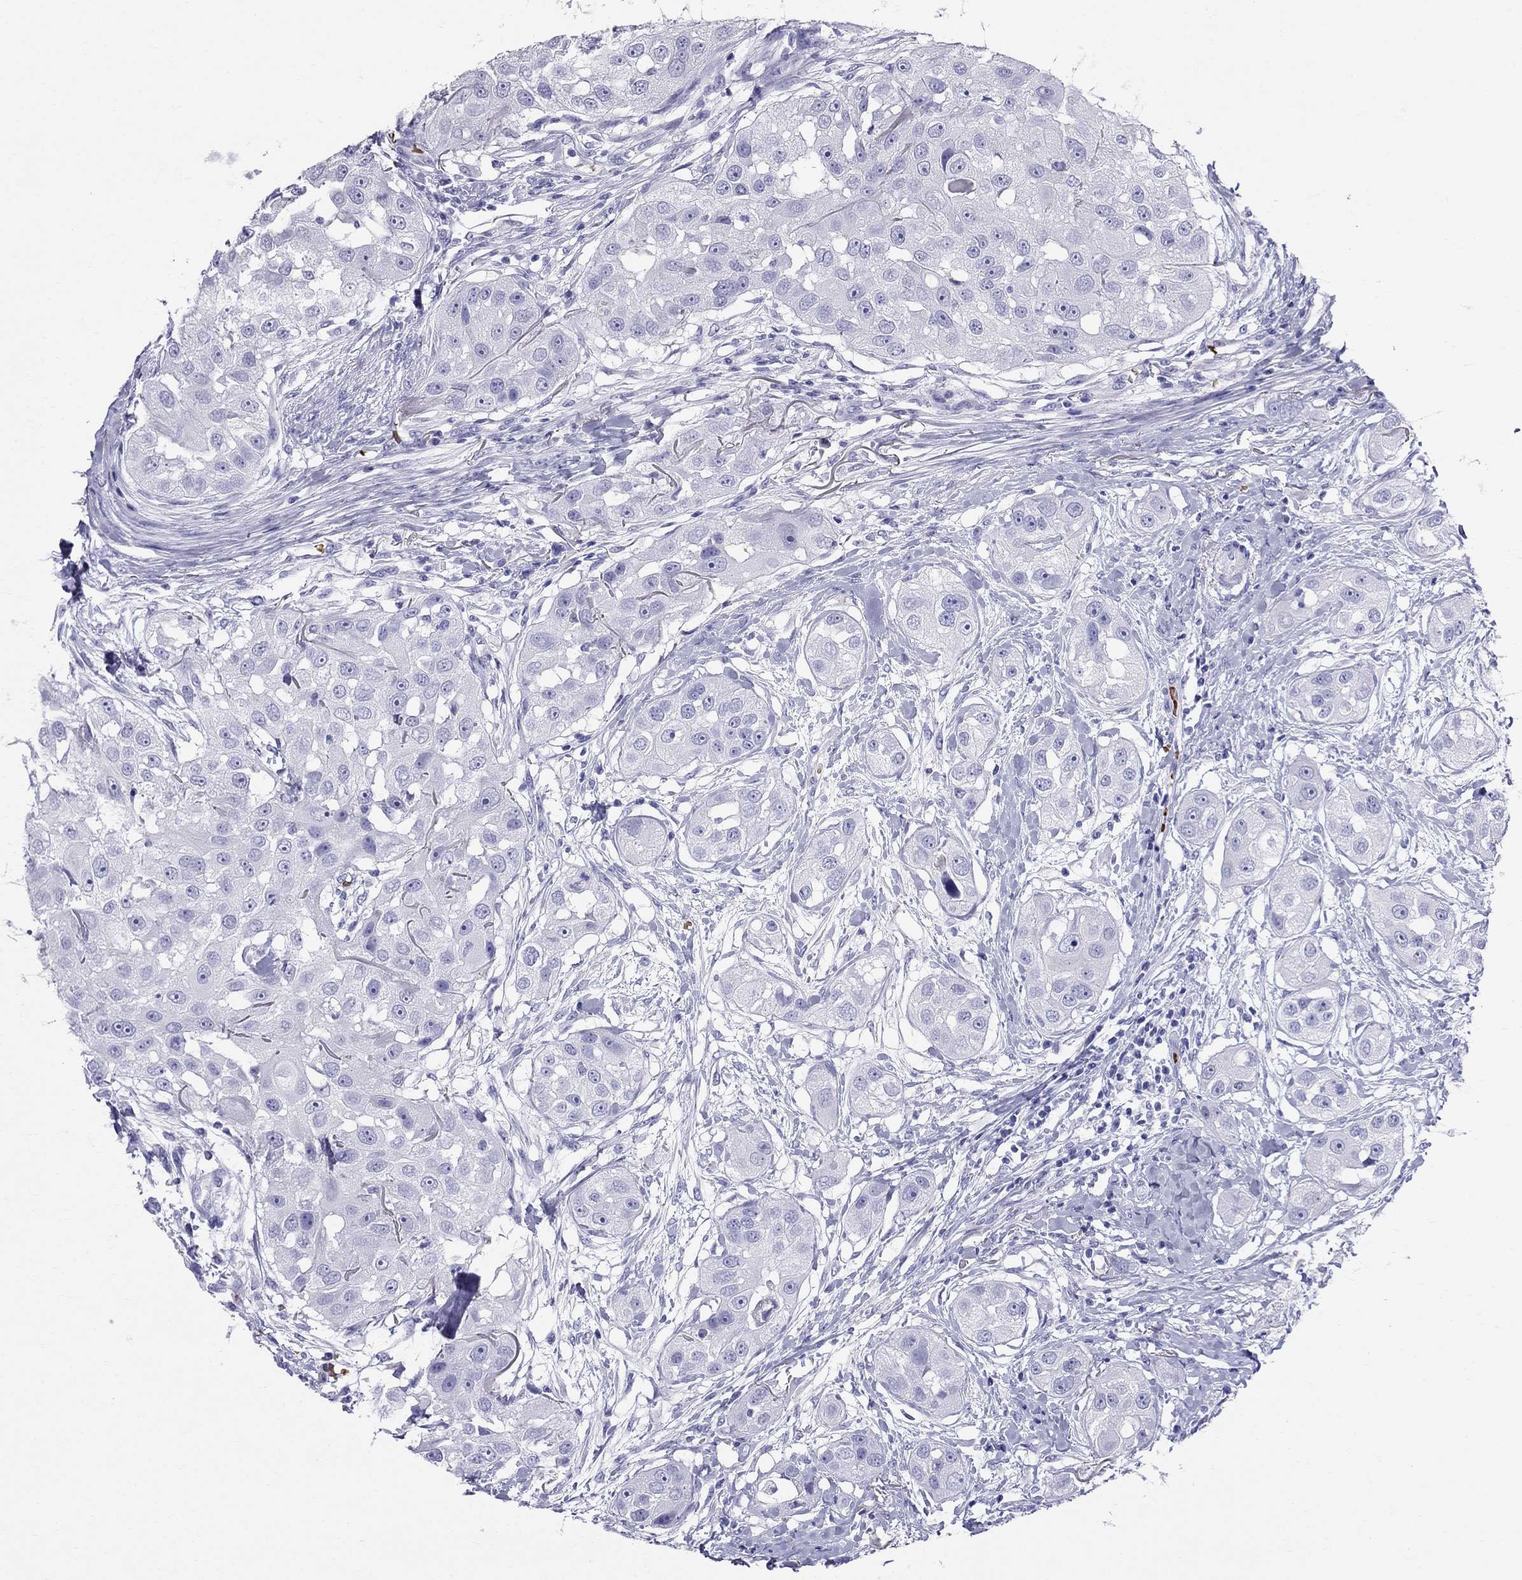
{"staining": {"intensity": "negative", "quantity": "none", "location": "none"}, "tissue": "head and neck cancer", "cell_type": "Tumor cells", "image_type": "cancer", "snomed": [{"axis": "morphology", "description": "Squamous cell carcinoma, NOS"}, {"axis": "topography", "description": "Head-Neck"}], "caption": "This is a histopathology image of immunohistochemistry (IHC) staining of squamous cell carcinoma (head and neck), which shows no positivity in tumor cells. (Brightfield microscopy of DAB immunohistochemistry at high magnification).", "gene": "DNAAF6", "patient": {"sex": "male", "age": 51}}